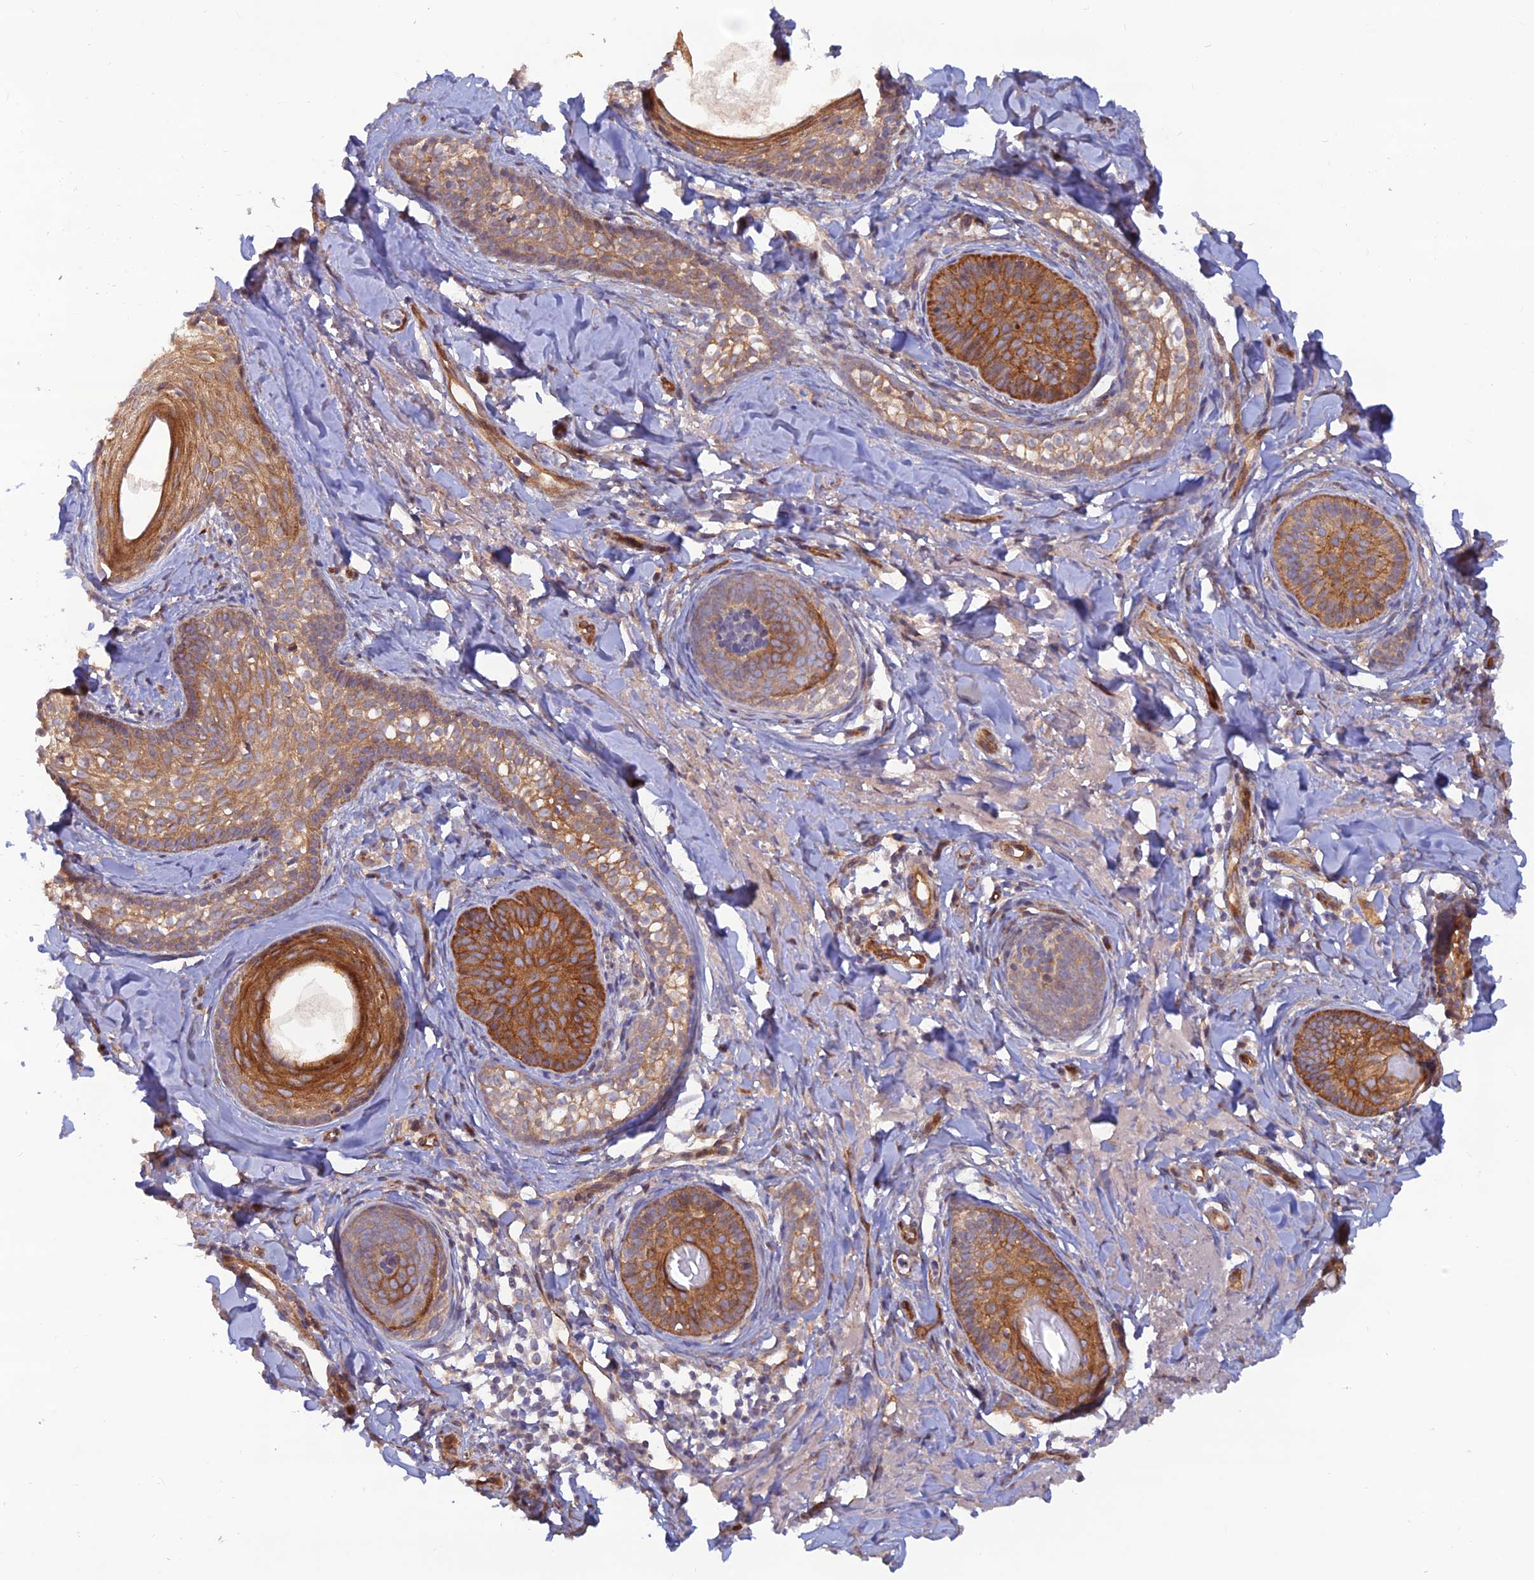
{"staining": {"intensity": "strong", "quantity": "25%-75%", "location": "cytoplasmic/membranous"}, "tissue": "skin cancer", "cell_type": "Tumor cells", "image_type": "cancer", "snomed": [{"axis": "morphology", "description": "Basal cell carcinoma"}, {"axis": "topography", "description": "Skin"}], "caption": "Human basal cell carcinoma (skin) stained with a protein marker displays strong staining in tumor cells.", "gene": "GMCL1", "patient": {"sex": "female", "age": 76}}